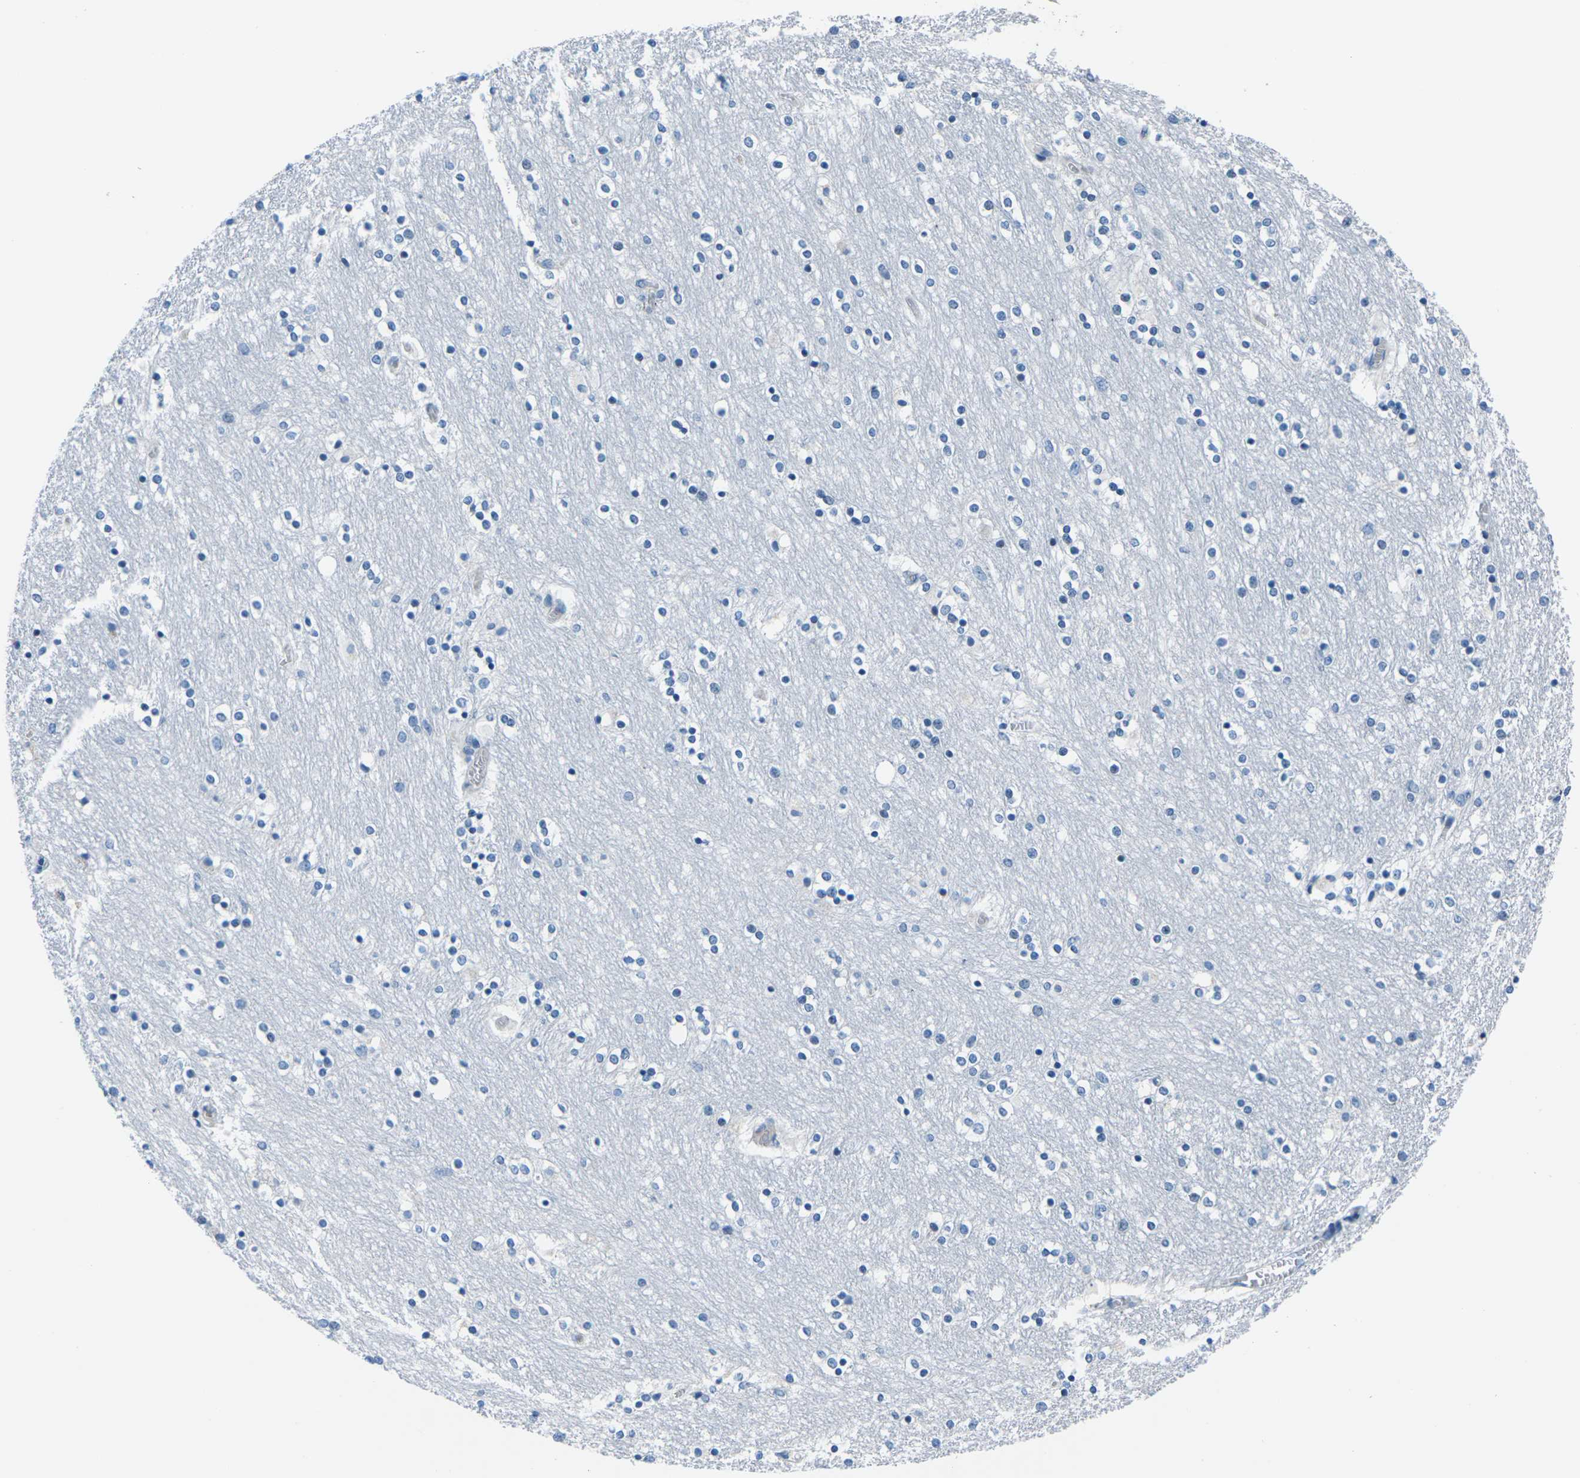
{"staining": {"intensity": "negative", "quantity": "none", "location": "none"}, "tissue": "caudate", "cell_type": "Glial cells", "image_type": "normal", "snomed": [{"axis": "morphology", "description": "Normal tissue, NOS"}, {"axis": "topography", "description": "Lateral ventricle wall"}], "caption": "DAB immunohistochemical staining of unremarkable caudate exhibits no significant positivity in glial cells. (DAB immunohistochemistry, high magnification).", "gene": "UMOD", "patient": {"sex": "female", "age": 54}}